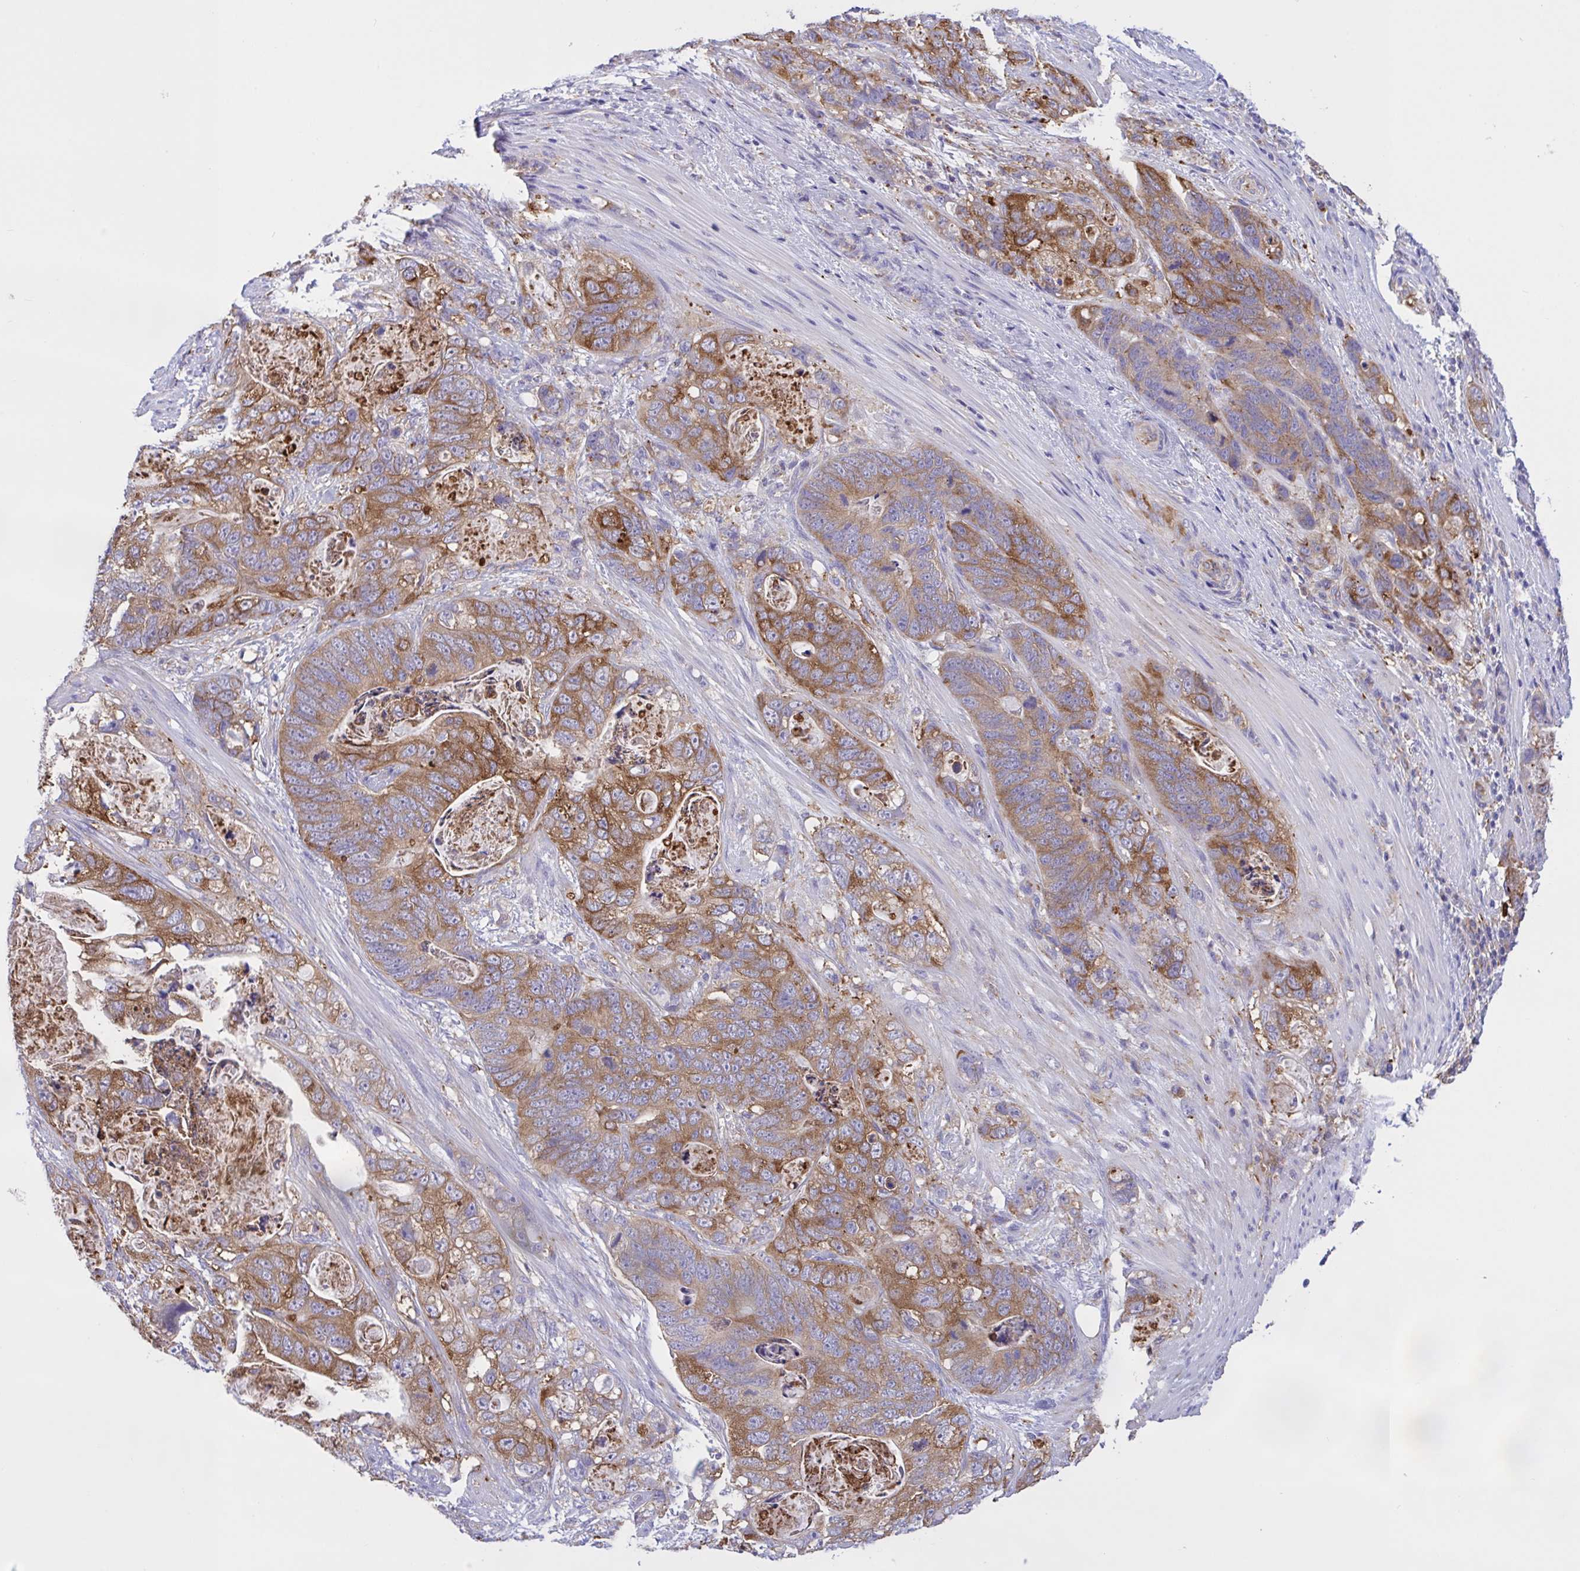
{"staining": {"intensity": "moderate", "quantity": ">75%", "location": "cytoplasmic/membranous"}, "tissue": "stomach cancer", "cell_type": "Tumor cells", "image_type": "cancer", "snomed": [{"axis": "morphology", "description": "Normal tissue, NOS"}, {"axis": "morphology", "description": "Adenocarcinoma, NOS"}, {"axis": "topography", "description": "Stomach"}], "caption": "Protein staining of adenocarcinoma (stomach) tissue demonstrates moderate cytoplasmic/membranous staining in about >75% of tumor cells. The staining was performed using DAB to visualize the protein expression in brown, while the nuclei were stained in blue with hematoxylin (Magnification: 20x).", "gene": "OR51M1", "patient": {"sex": "female", "age": 89}}